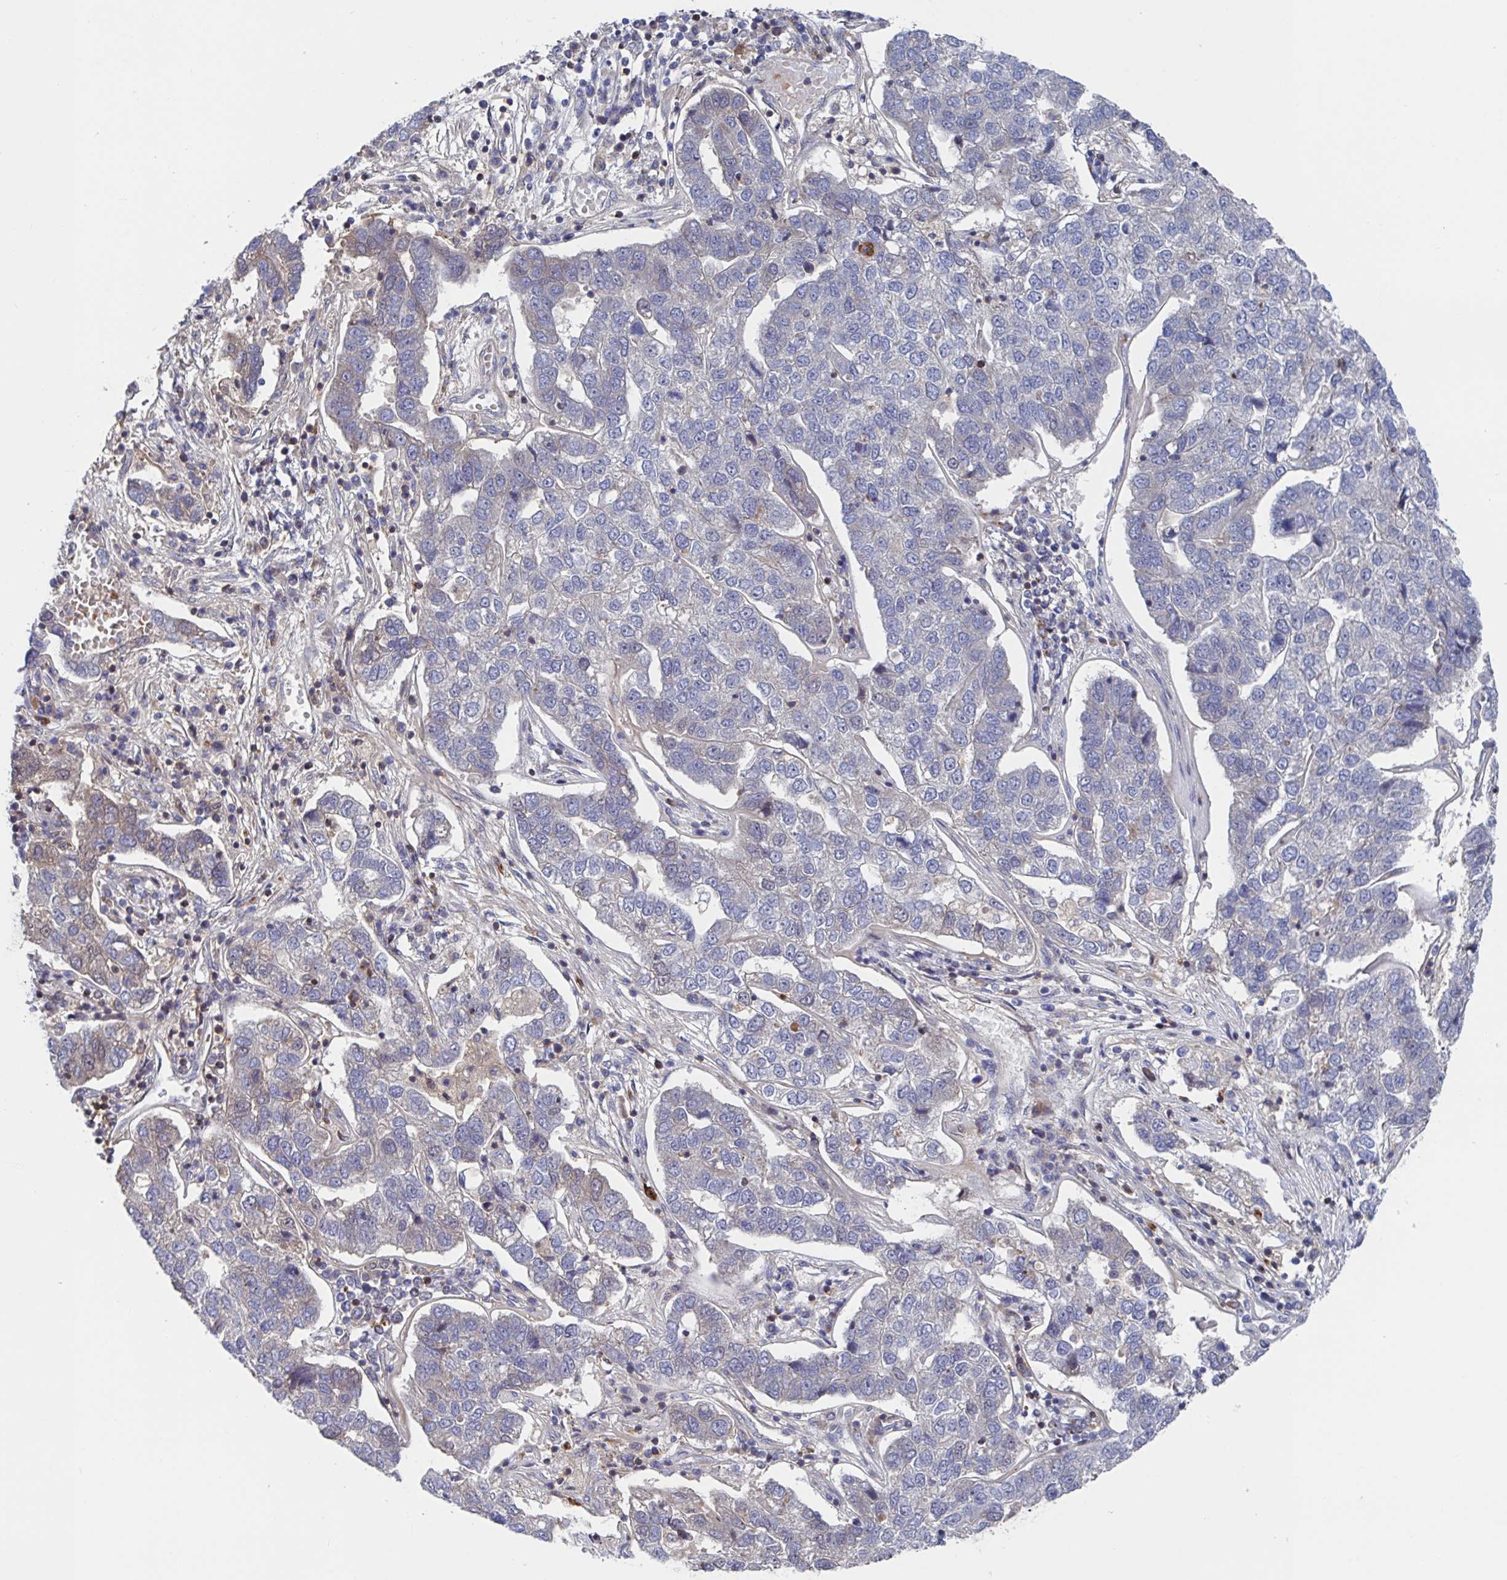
{"staining": {"intensity": "weak", "quantity": "<25%", "location": "cytoplasmic/membranous"}, "tissue": "pancreatic cancer", "cell_type": "Tumor cells", "image_type": "cancer", "snomed": [{"axis": "morphology", "description": "Adenocarcinoma, NOS"}, {"axis": "topography", "description": "Pancreas"}], "caption": "Human pancreatic cancer stained for a protein using IHC exhibits no positivity in tumor cells.", "gene": "DHRS12", "patient": {"sex": "female", "age": 61}}